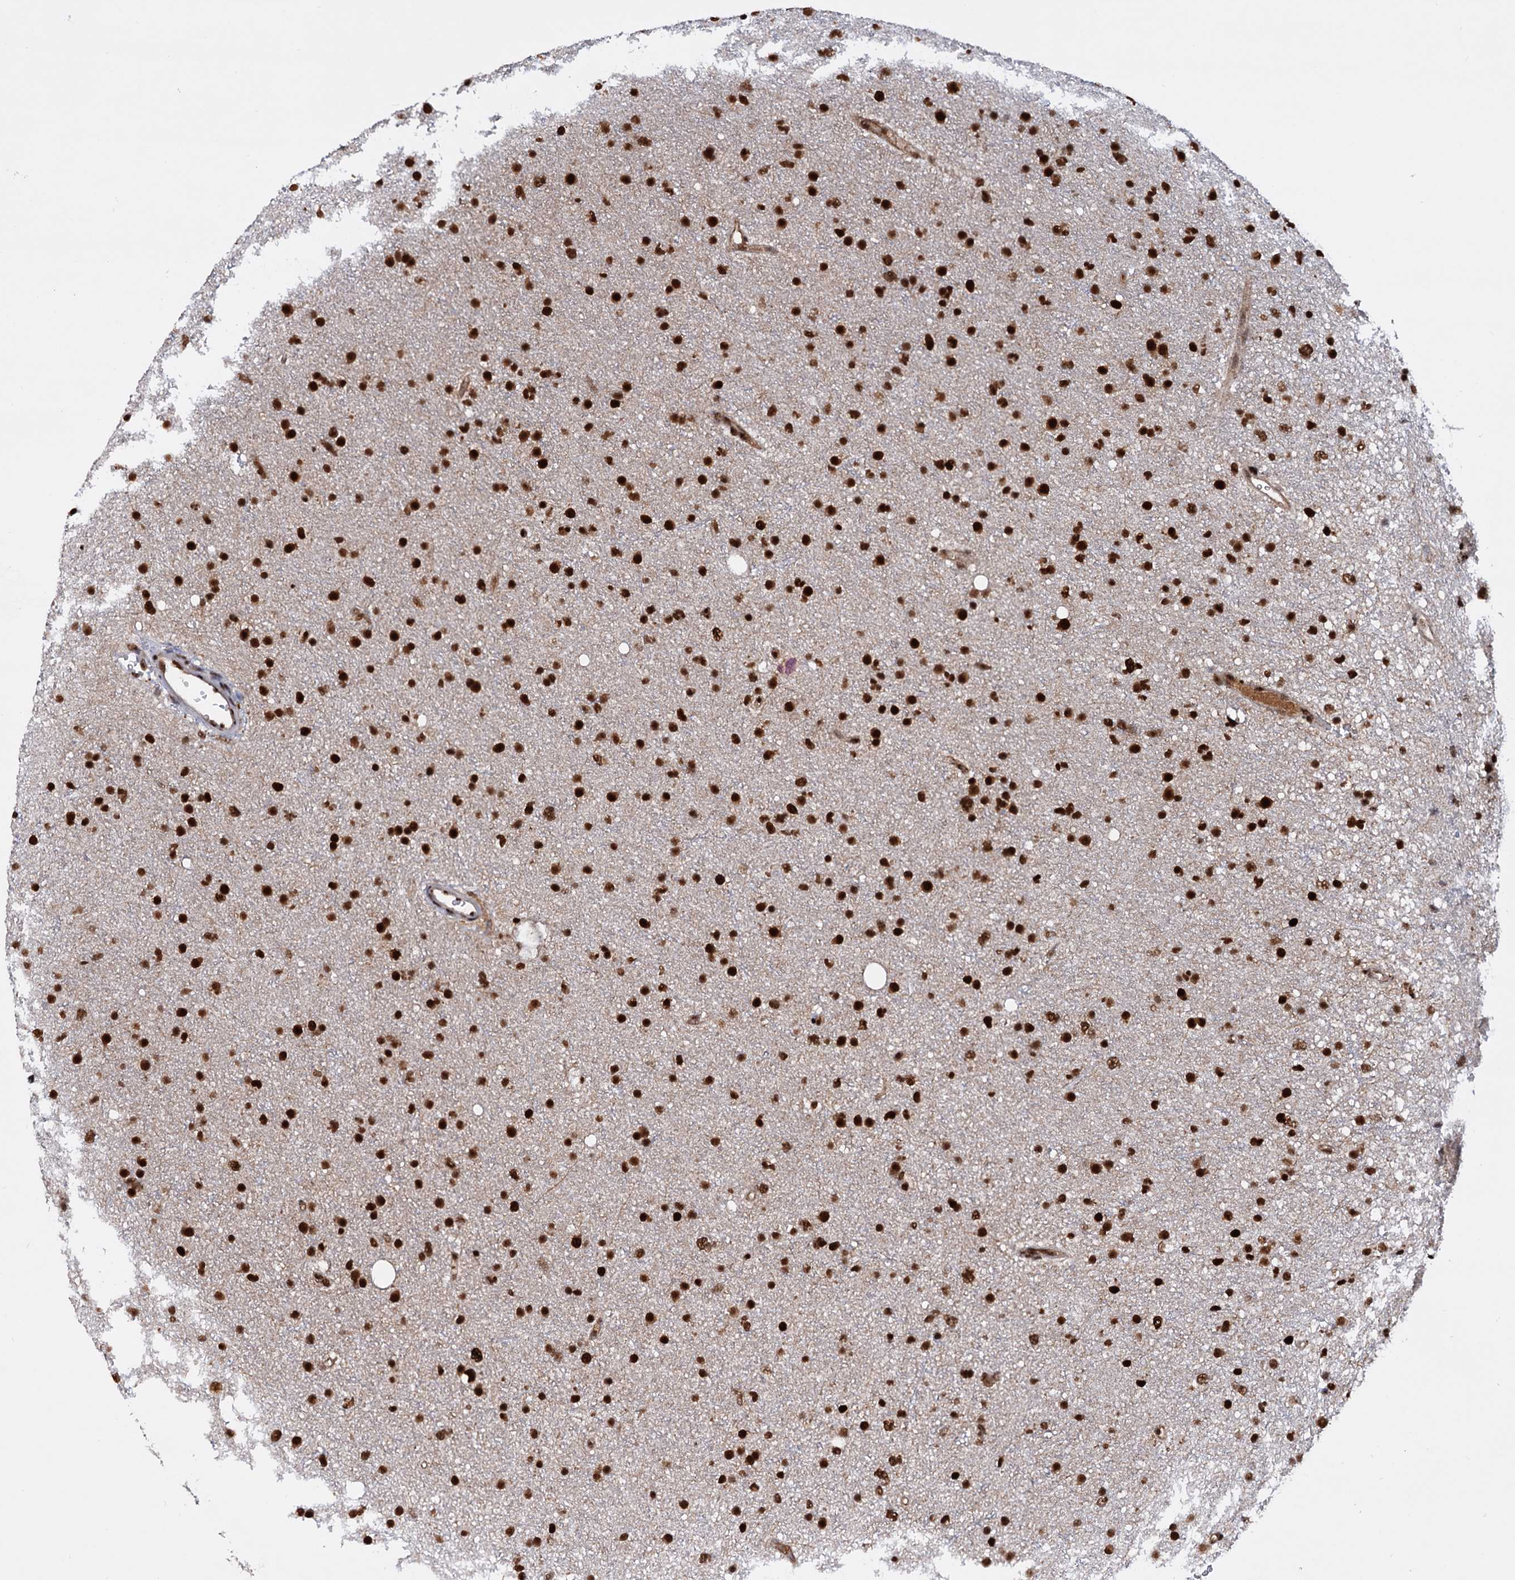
{"staining": {"intensity": "strong", "quantity": ">75%", "location": "nuclear"}, "tissue": "glioma", "cell_type": "Tumor cells", "image_type": "cancer", "snomed": [{"axis": "morphology", "description": "Glioma, malignant, Low grade"}, {"axis": "topography", "description": "Cerebral cortex"}], "caption": "High-power microscopy captured an immunohistochemistry photomicrograph of malignant low-grade glioma, revealing strong nuclear expression in about >75% of tumor cells. Immunohistochemistry stains the protein of interest in brown and the nuclei are stained blue.", "gene": "TBC1D12", "patient": {"sex": "female", "age": 39}}